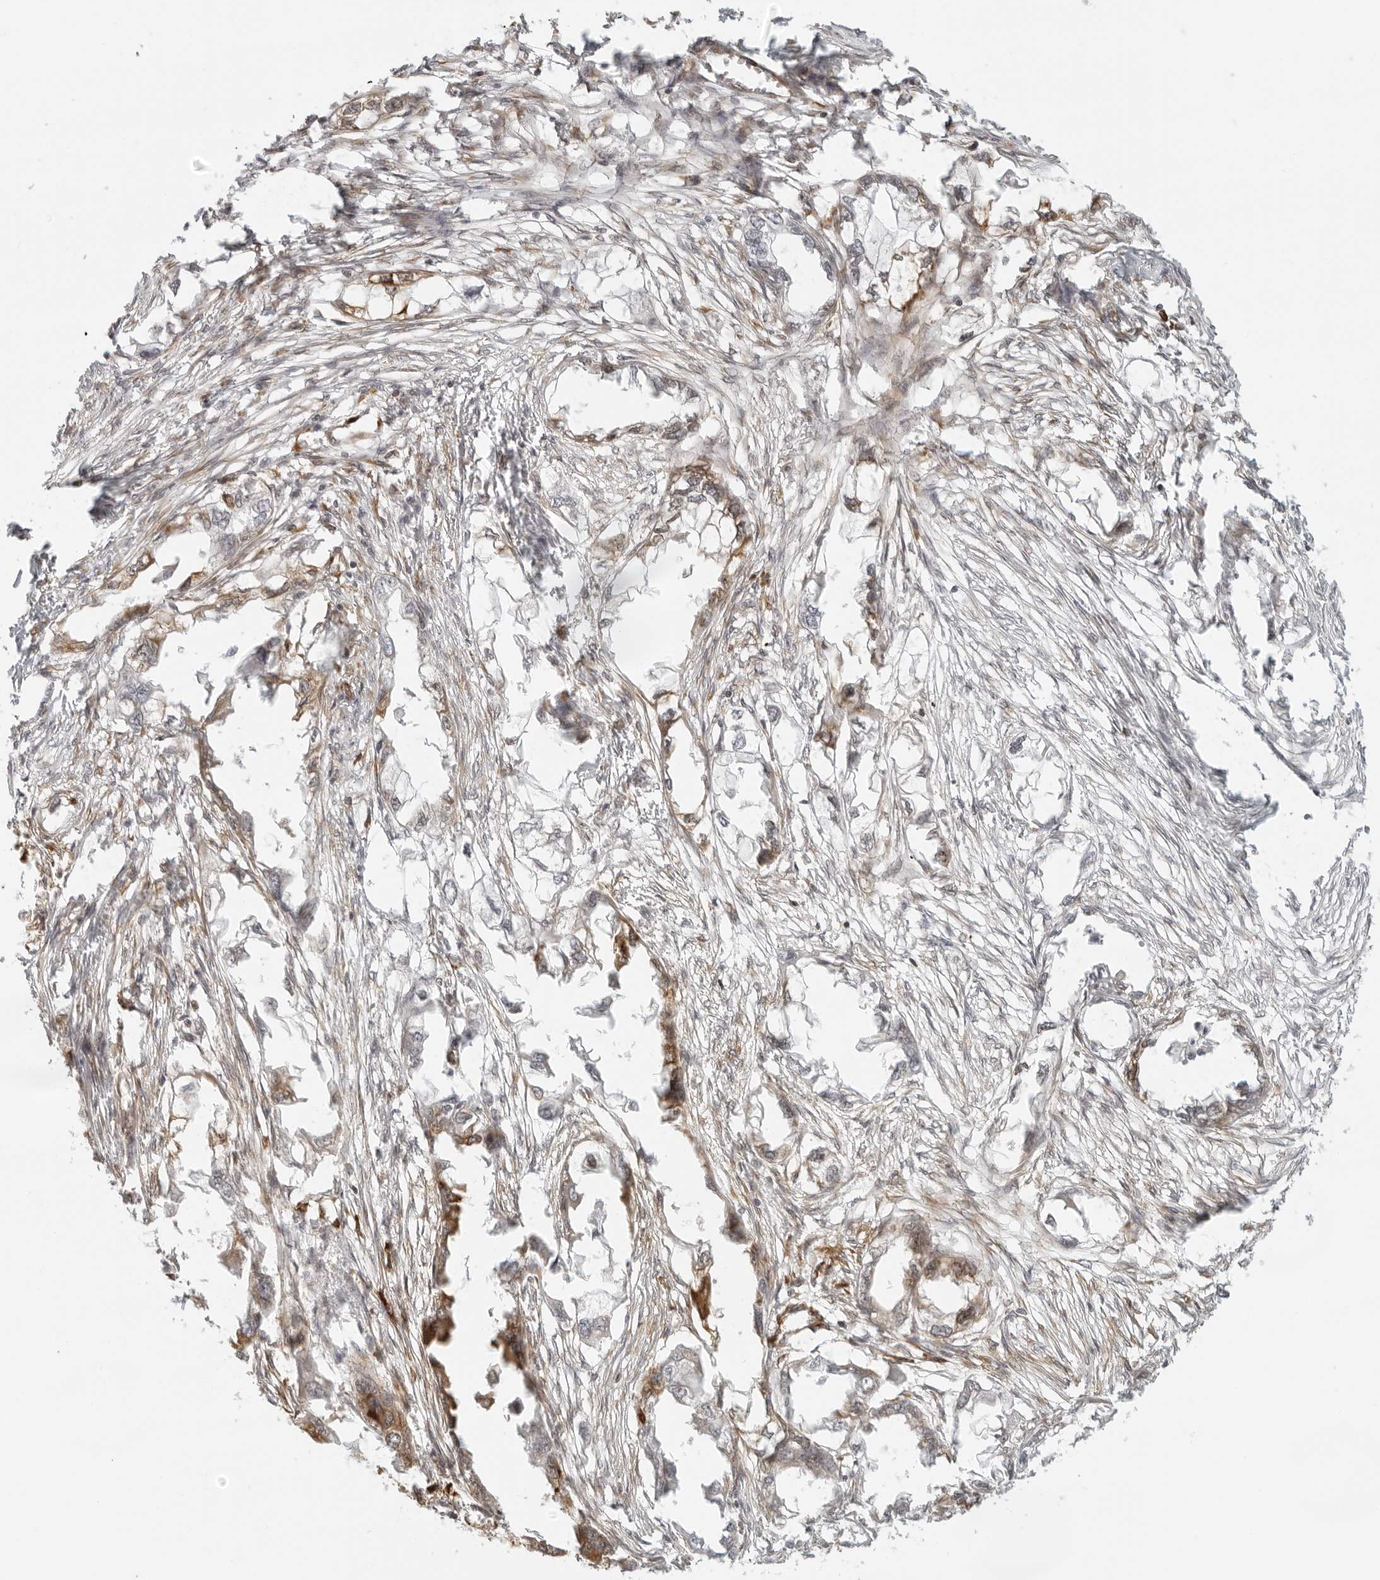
{"staining": {"intensity": "moderate", "quantity": "25%-75%", "location": "cytoplasmic/membranous"}, "tissue": "endometrial cancer", "cell_type": "Tumor cells", "image_type": "cancer", "snomed": [{"axis": "morphology", "description": "Adenocarcinoma, NOS"}, {"axis": "morphology", "description": "Adenocarcinoma, metastatic, NOS"}, {"axis": "topography", "description": "Adipose tissue"}, {"axis": "topography", "description": "Endometrium"}], "caption": "Protein staining by immunohistochemistry displays moderate cytoplasmic/membranous positivity in about 25%-75% of tumor cells in endometrial cancer (adenocarcinoma).", "gene": "EIF4G1", "patient": {"sex": "female", "age": 67}}